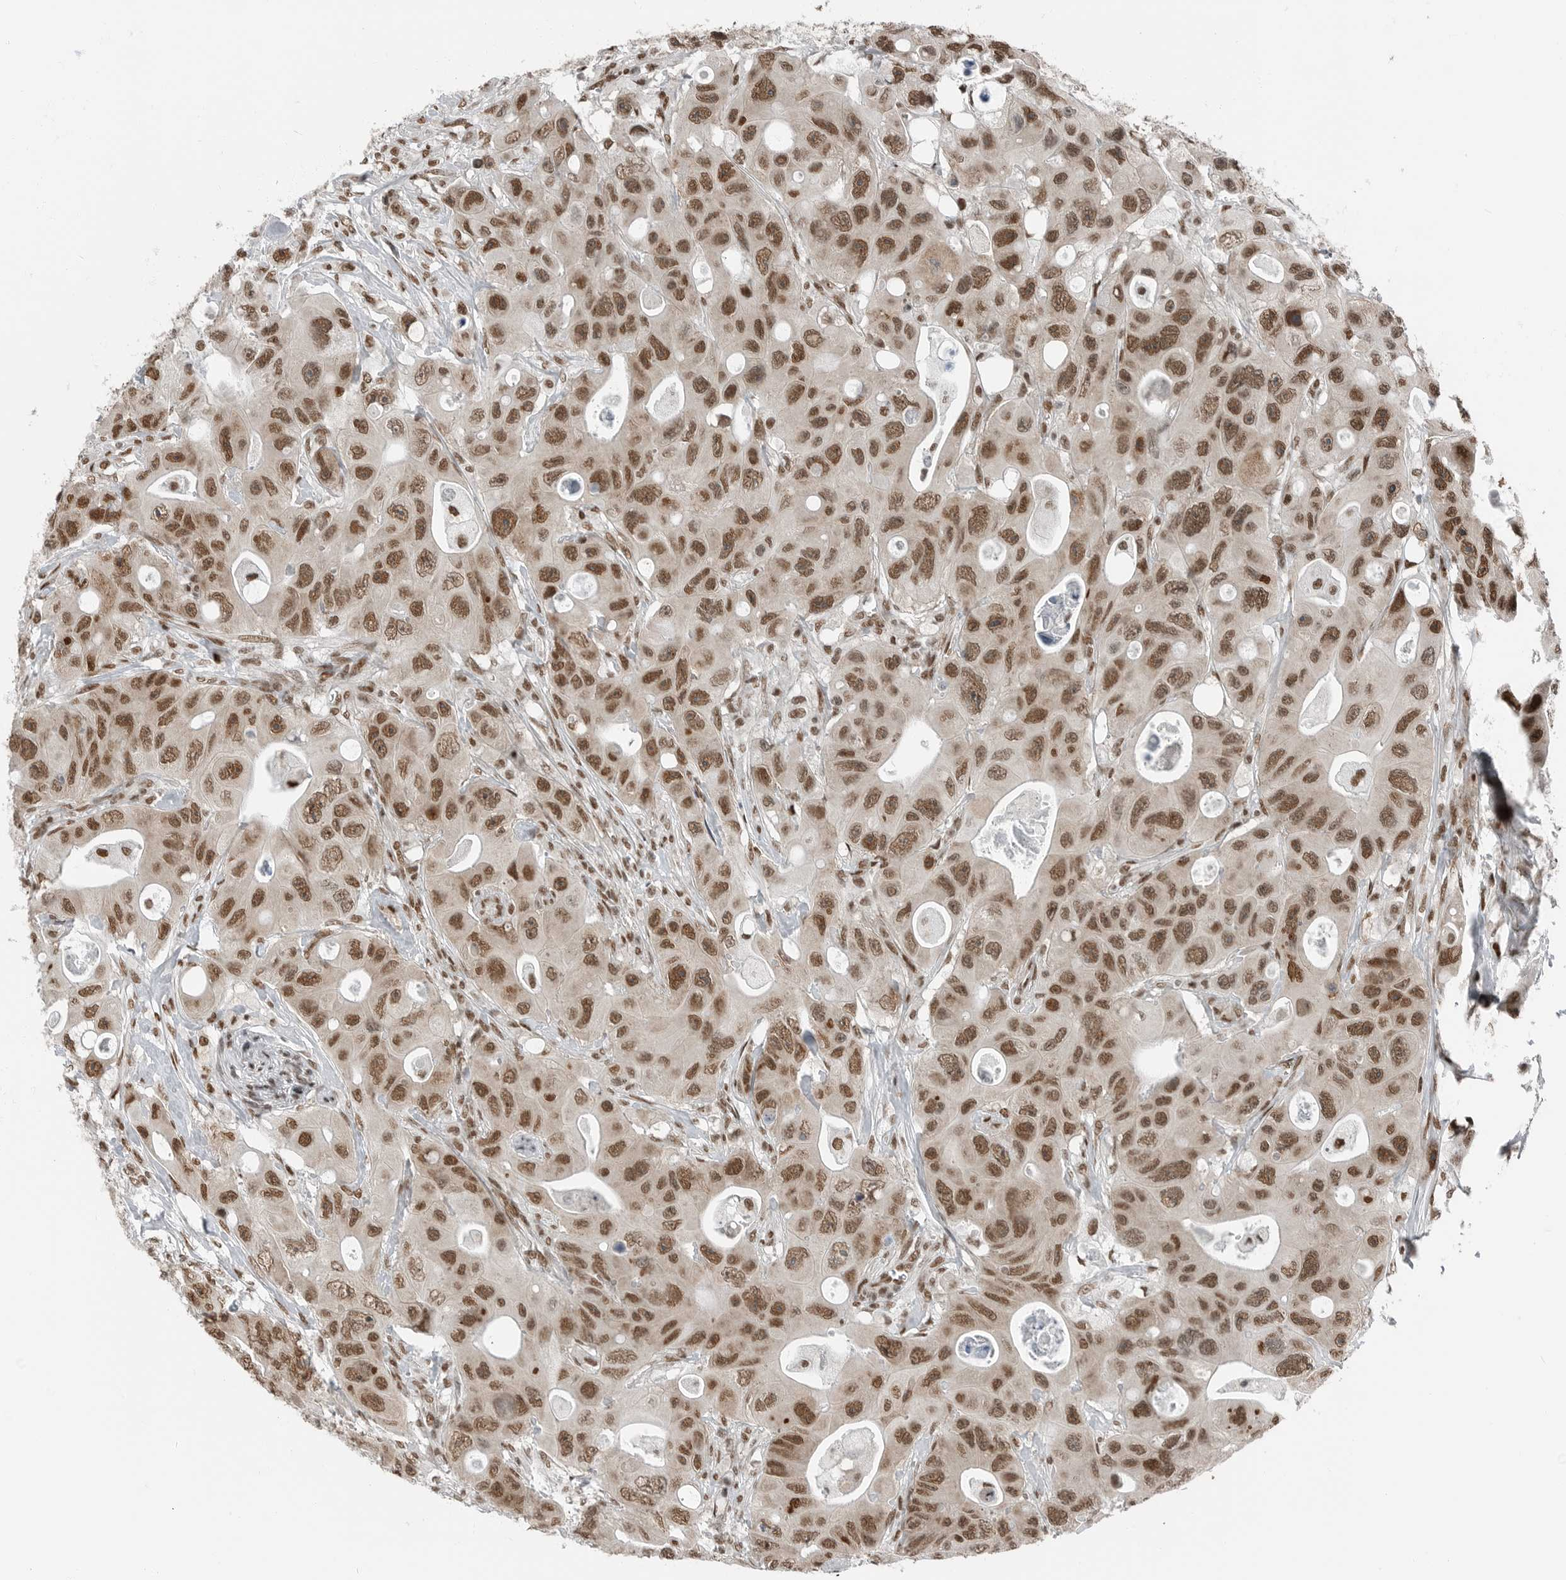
{"staining": {"intensity": "moderate", "quantity": ">75%", "location": "nuclear"}, "tissue": "colorectal cancer", "cell_type": "Tumor cells", "image_type": "cancer", "snomed": [{"axis": "morphology", "description": "Adenocarcinoma, NOS"}, {"axis": "topography", "description": "Colon"}], "caption": "Moderate nuclear staining for a protein is appreciated in about >75% of tumor cells of colorectal adenocarcinoma using immunohistochemistry (IHC).", "gene": "BLZF1", "patient": {"sex": "female", "age": 46}}